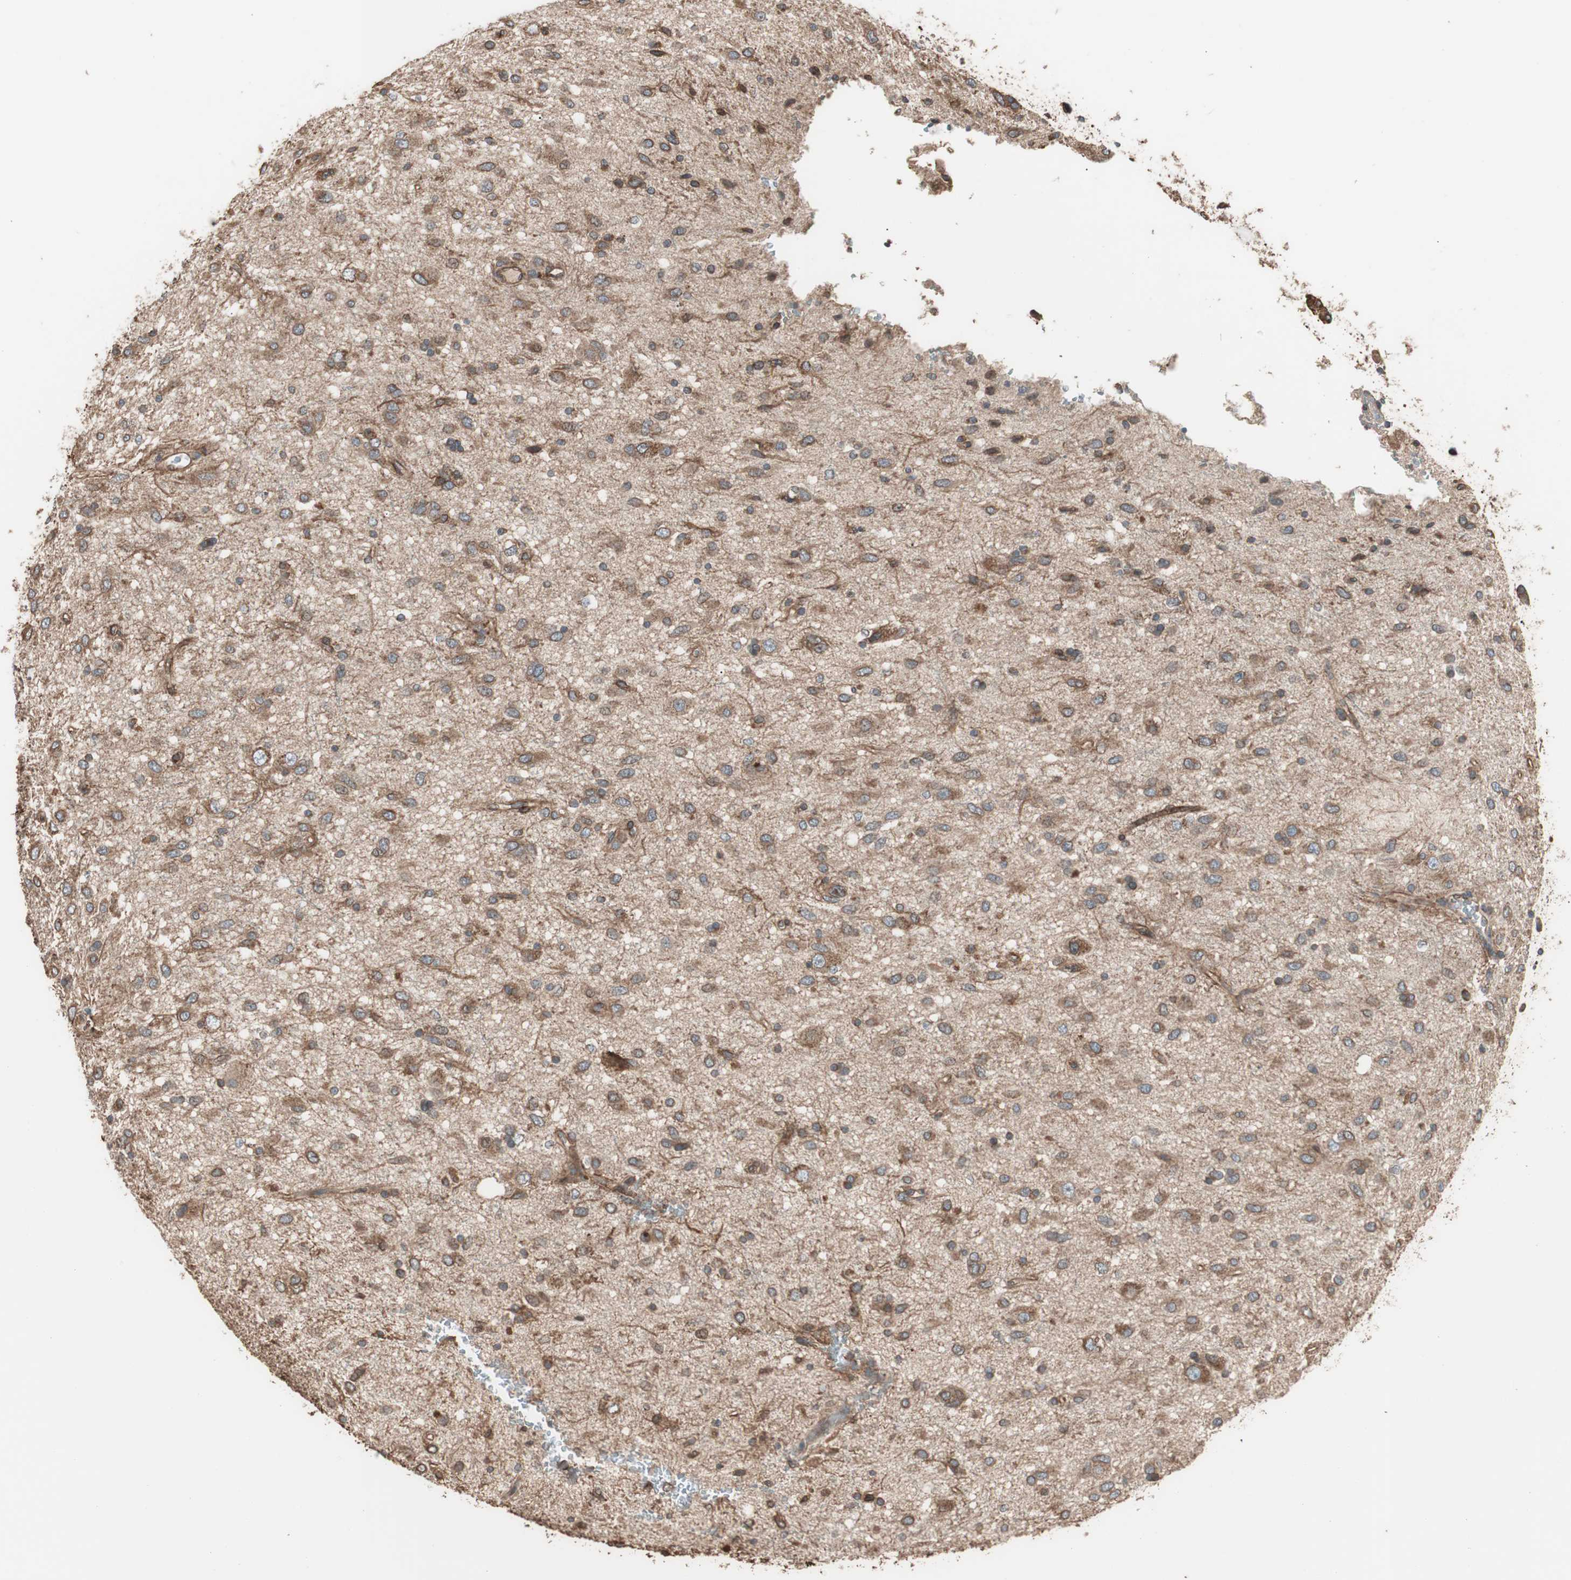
{"staining": {"intensity": "moderate", "quantity": "25%-75%", "location": "cytoplasmic/membranous"}, "tissue": "glioma", "cell_type": "Tumor cells", "image_type": "cancer", "snomed": [{"axis": "morphology", "description": "Glioma, malignant, Low grade"}, {"axis": "topography", "description": "Brain"}], "caption": "Glioma tissue exhibits moderate cytoplasmic/membranous staining in approximately 25%-75% of tumor cells, visualized by immunohistochemistry.", "gene": "LZTS1", "patient": {"sex": "male", "age": 77}}